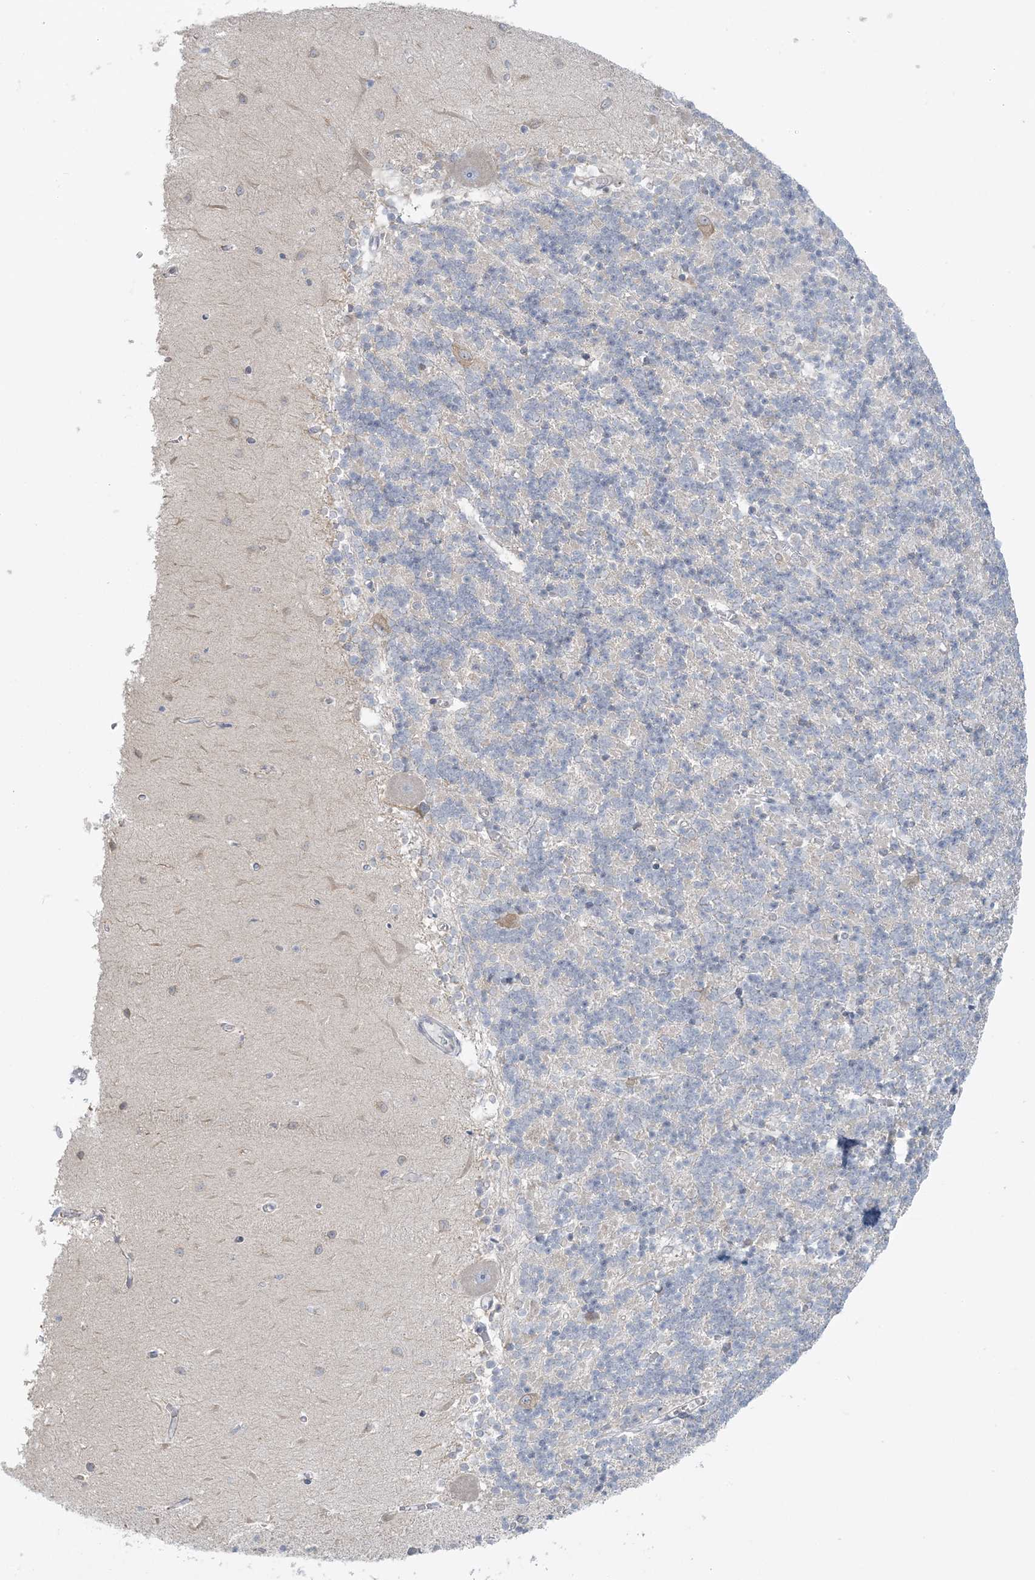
{"staining": {"intensity": "negative", "quantity": "none", "location": "none"}, "tissue": "cerebellum", "cell_type": "Cells in granular layer", "image_type": "normal", "snomed": [{"axis": "morphology", "description": "Normal tissue, NOS"}, {"axis": "topography", "description": "Cerebellum"}], "caption": "DAB (3,3'-diaminobenzidine) immunohistochemical staining of normal cerebellum displays no significant staining in cells in granular layer. (DAB IHC, high magnification).", "gene": "EEFSEC", "patient": {"sex": "male", "age": 37}}